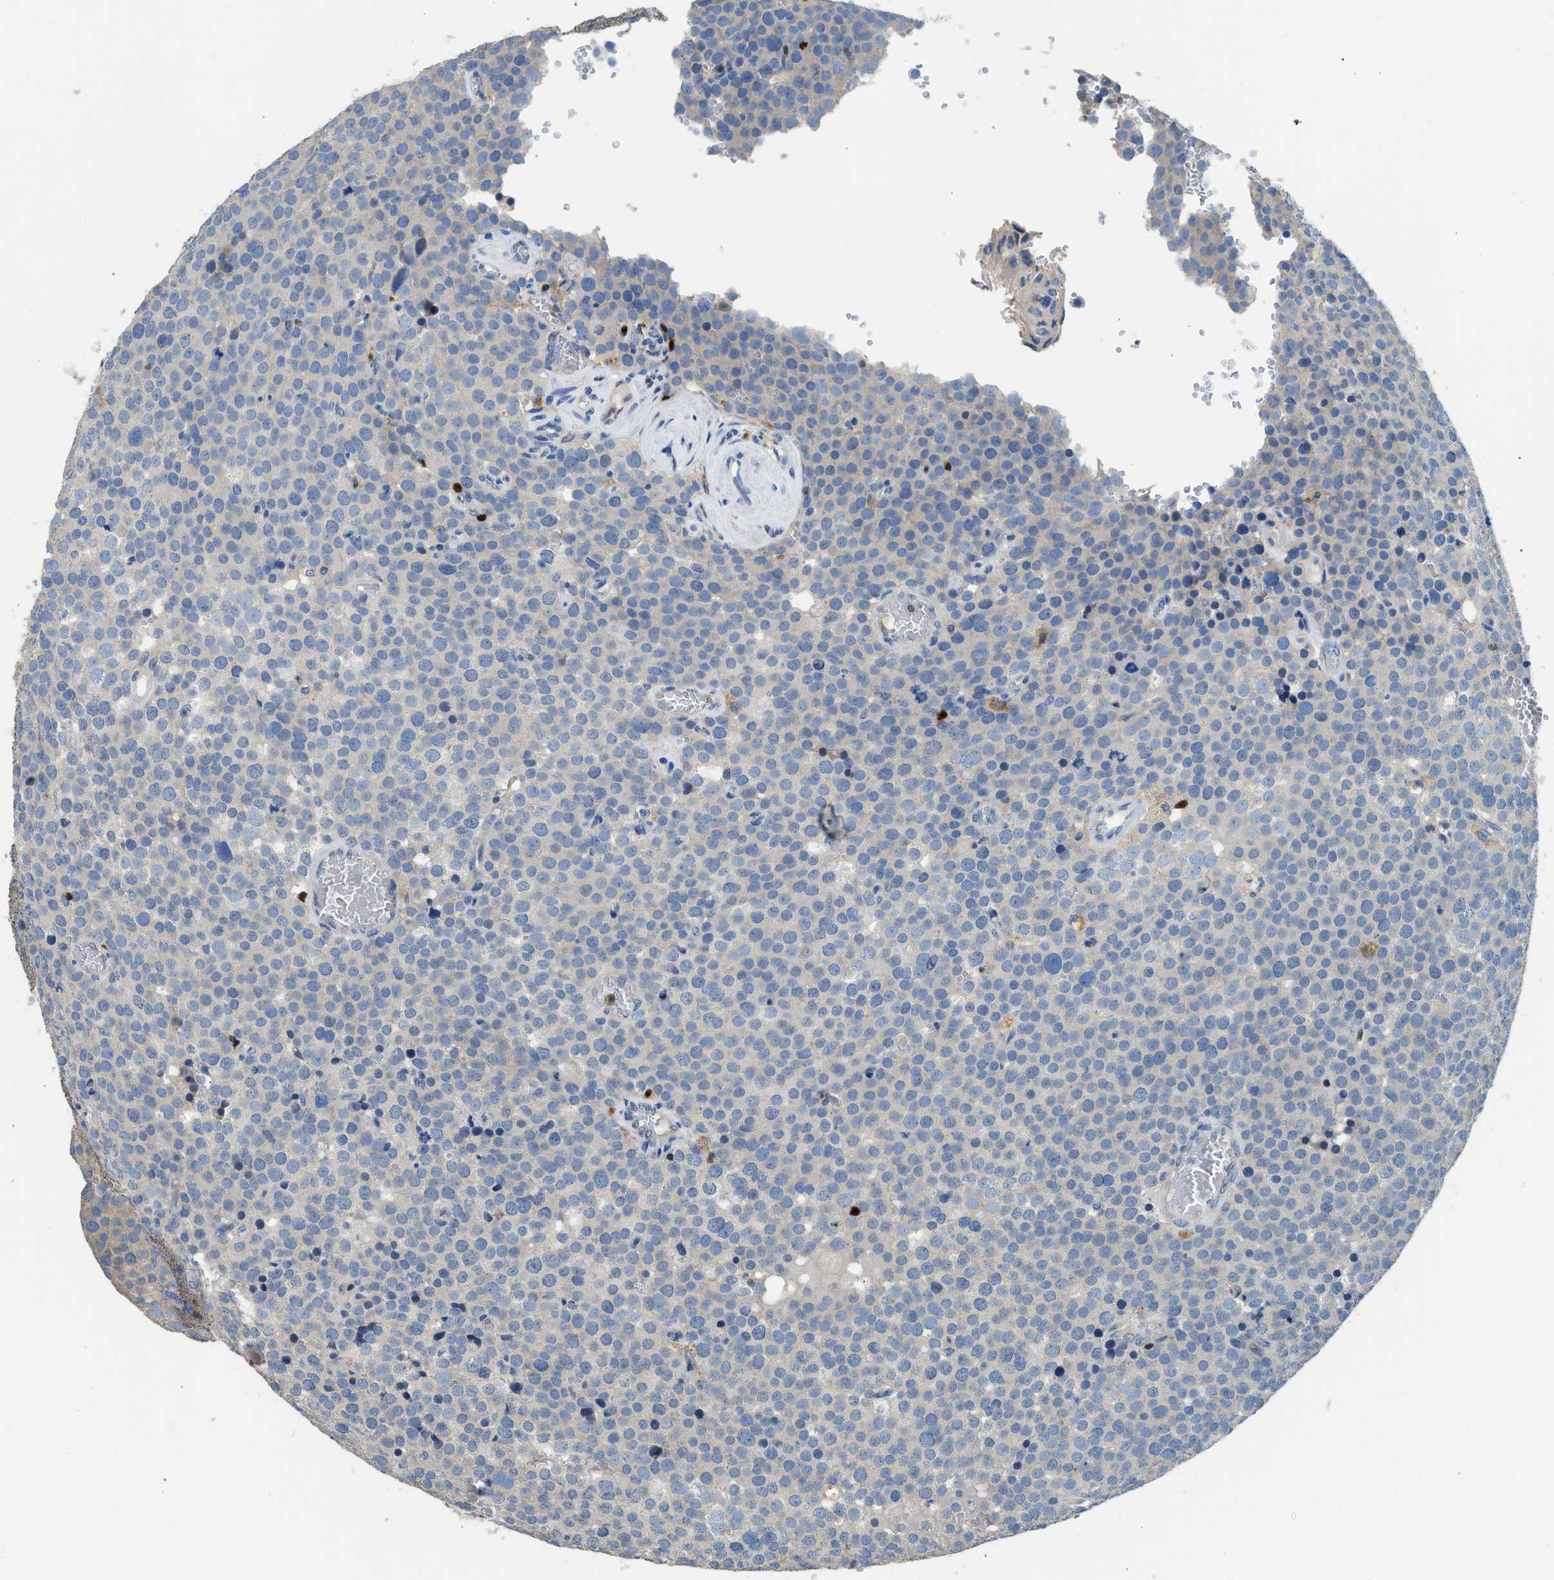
{"staining": {"intensity": "negative", "quantity": "none", "location": "none"}, "tissue": "testis cancer", "cell_type": "Tumor cells", "image_type": "cancer", "snomed": [{"axis": "morphology", "description": "Normal tissue, NOS"}, {"axis": "morphology", "description": "Seminoma, NOS"}, {"axis": "topography", "description": "Testis"}], "caption": "DAB (3,3'-diaminobenzidine) immunohistochemical staining of testis cancer (seminoma) demonstrates no significant expression in tumor cells.", "gene": "TOX", "patient": {"sex": "male", "age": 71}}